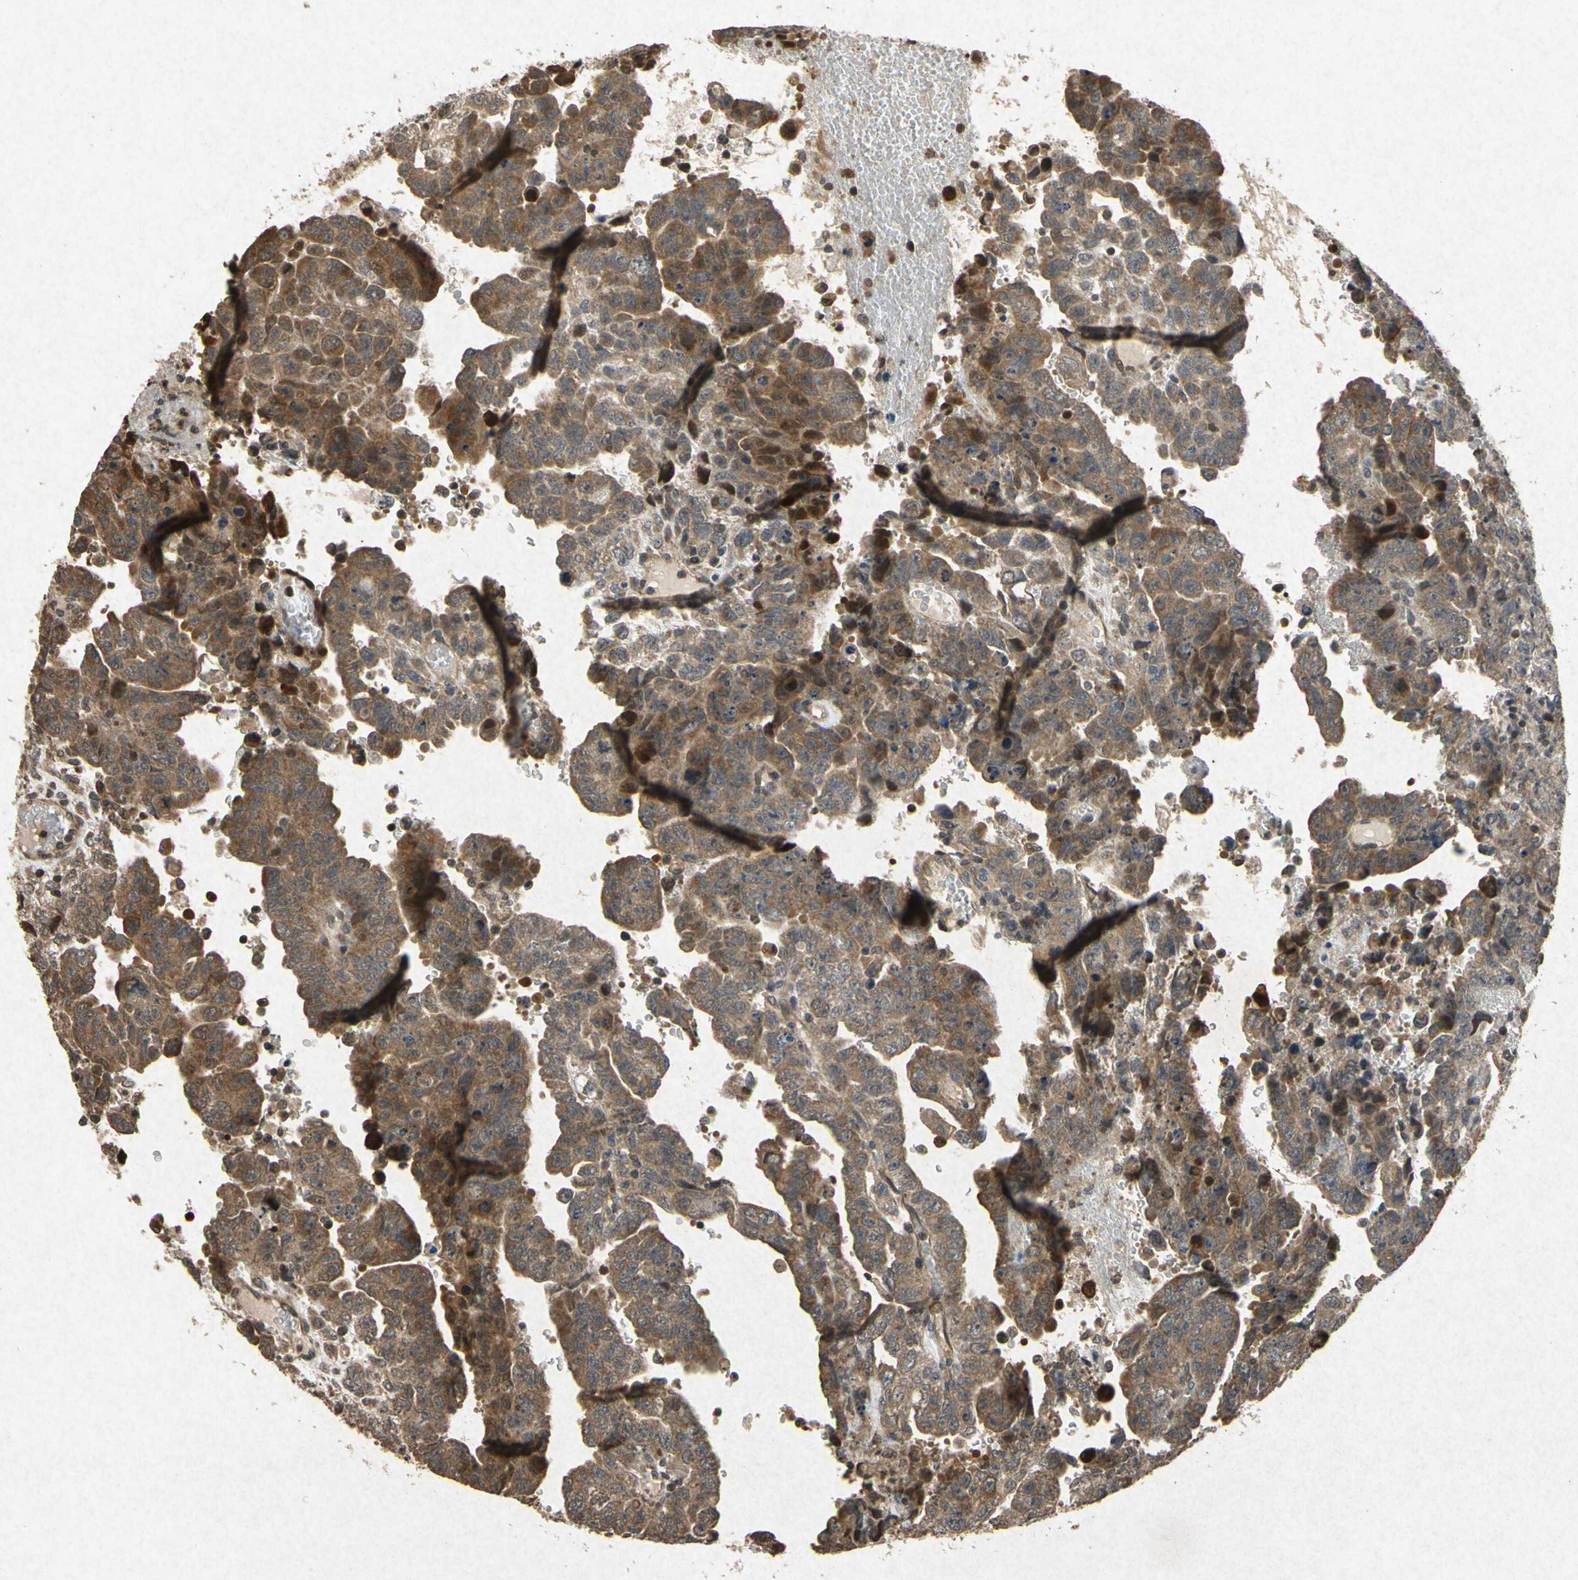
{"staining": {"intensity": "moderate", "quantity": ">75%", "location": "cytoplasmic/membranous"}, "tissue": "testis cancer", "cell_type": "Tumor cells", "image_type": "cancer", "snomed": [{"axis": "morphology", "description": "Carcinoma, Embryonal, NOS"}, {"axis": "topography", "description": "Testis"}], "caption": "DAB (3,3'-diaminobenzidine) immunohistochemical staining of embryonal carcinoma (testis) exhibits moderate cytoplasmic/membranous protein staining in approximately >75% of tumor cells. (brown staining indicates protein expression, while blue staining denotes nuclei).", "gene": "ATP6V1H", "patient": {"sex": "male", "age": 28}}